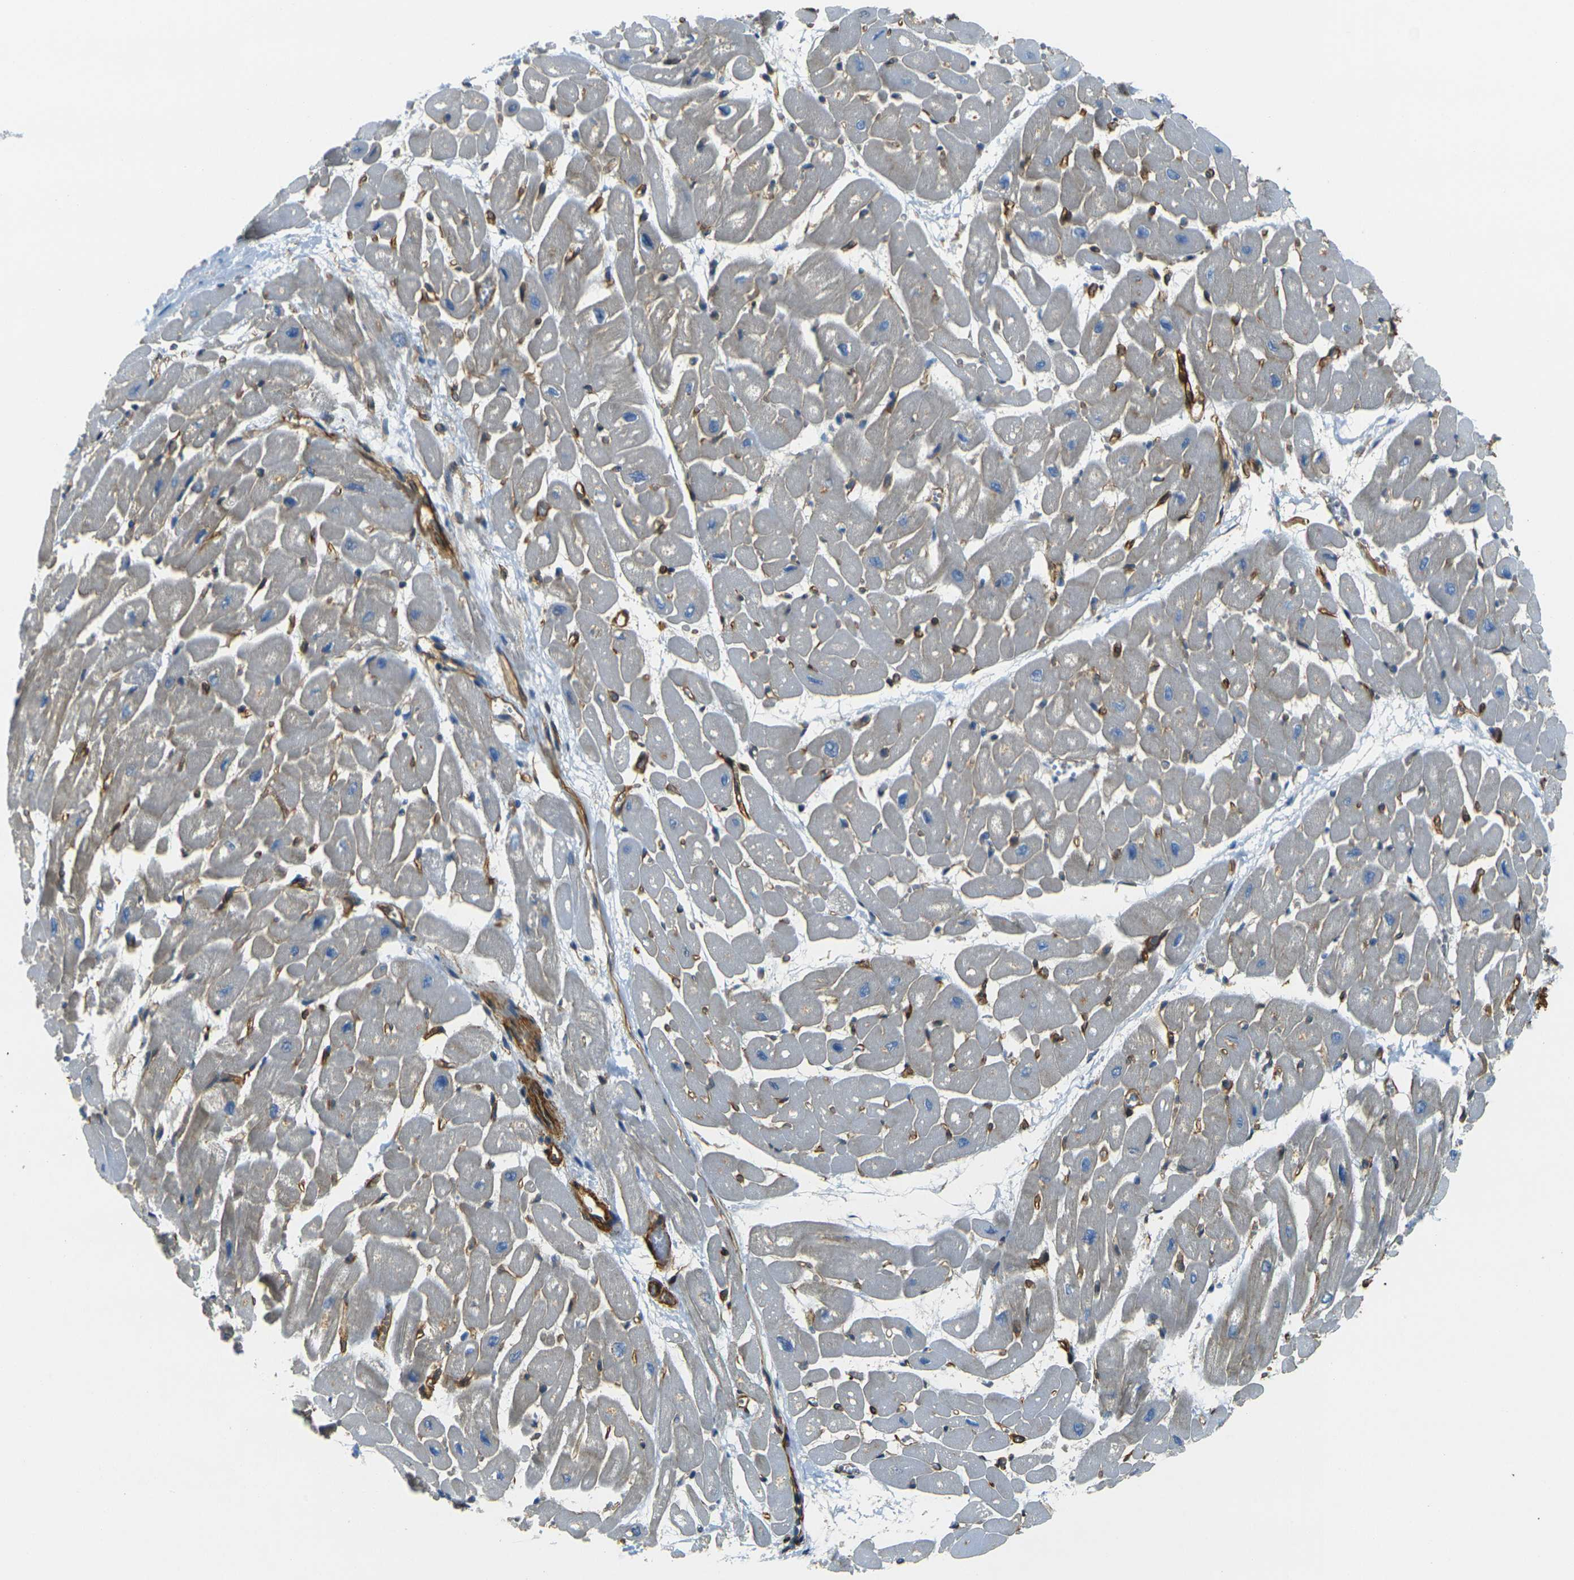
{"staining": {"intensity": "negative", "quantity": "none", "location": "none"}, "tissue": "heart muscle", "cell_type": "Cardiomyocytes", "image_type": "normal", "snomed": [{"axis": "morphology", "description": "Normal tissue, NOS"}, {"axis": "topography", "description": "Heart"}], "caption": "Micrograph shows no protein staining in cardiomyocytes of benign heart muscle. (DAB (3,3'-diaminobenzidine) immunohistochemistry with hematoxylin counter stain).", "gene": "EPHA7", "patient": {"sex": "male", "age": 45}}